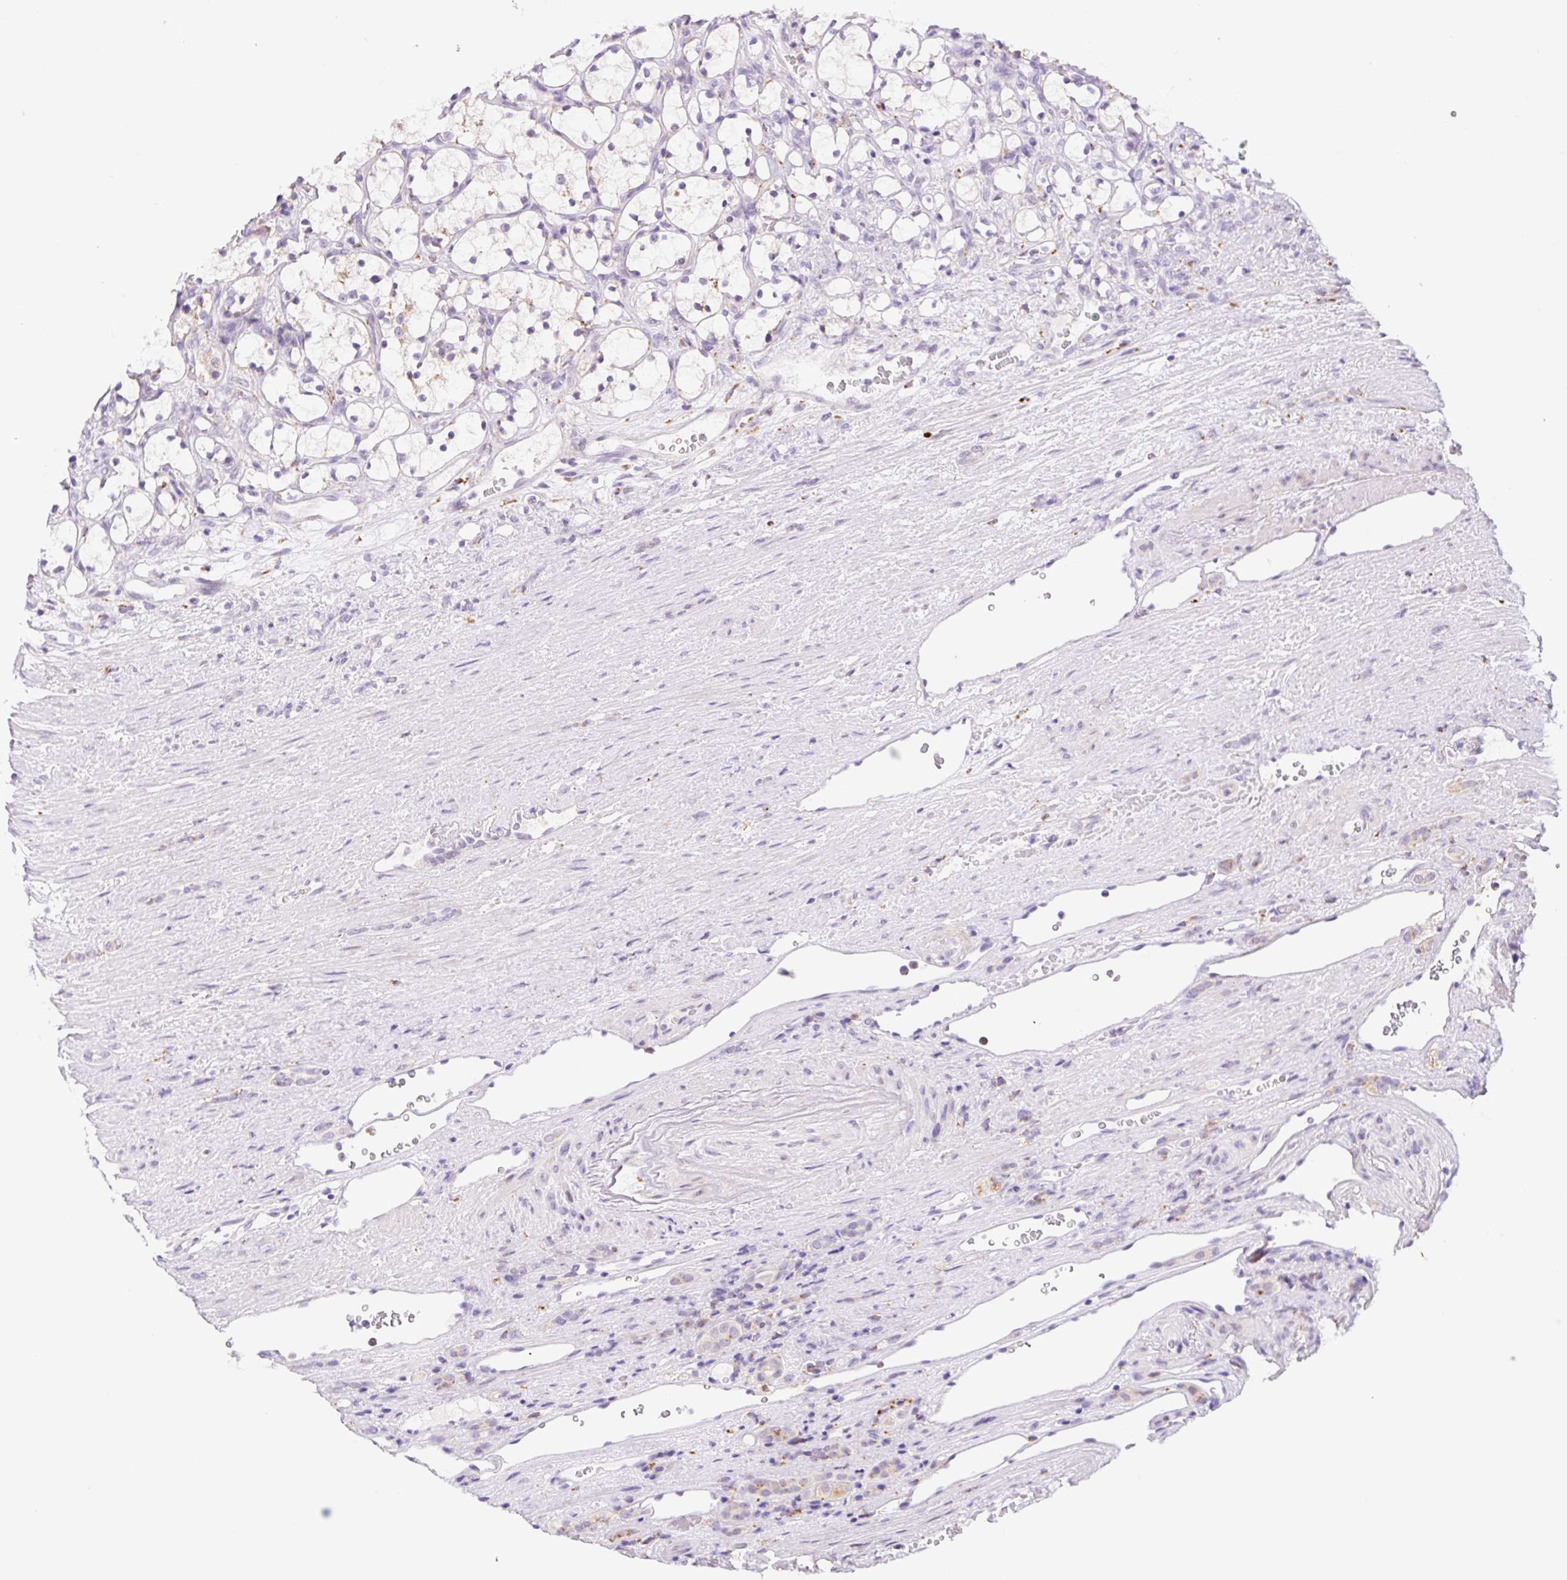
{"staining": {"intensity": "negative", "quantity": "none", "location": "none"}, "tissue": "renal cancer", "cell_type": "Tumor cells", "image_type": "cancer", "snomed": [{"axis": "morphology", "description": "Adenocarcinoma, NOS"}, {"axis": "topography", "description": "Kidney"}], "caption": "Histopathology image shows no significant protein staining in tumor cells of renal cancer (adenocarcinoma).", "gene": "CEBPZOS", "patient": {"sex": "female", "age": 69}}